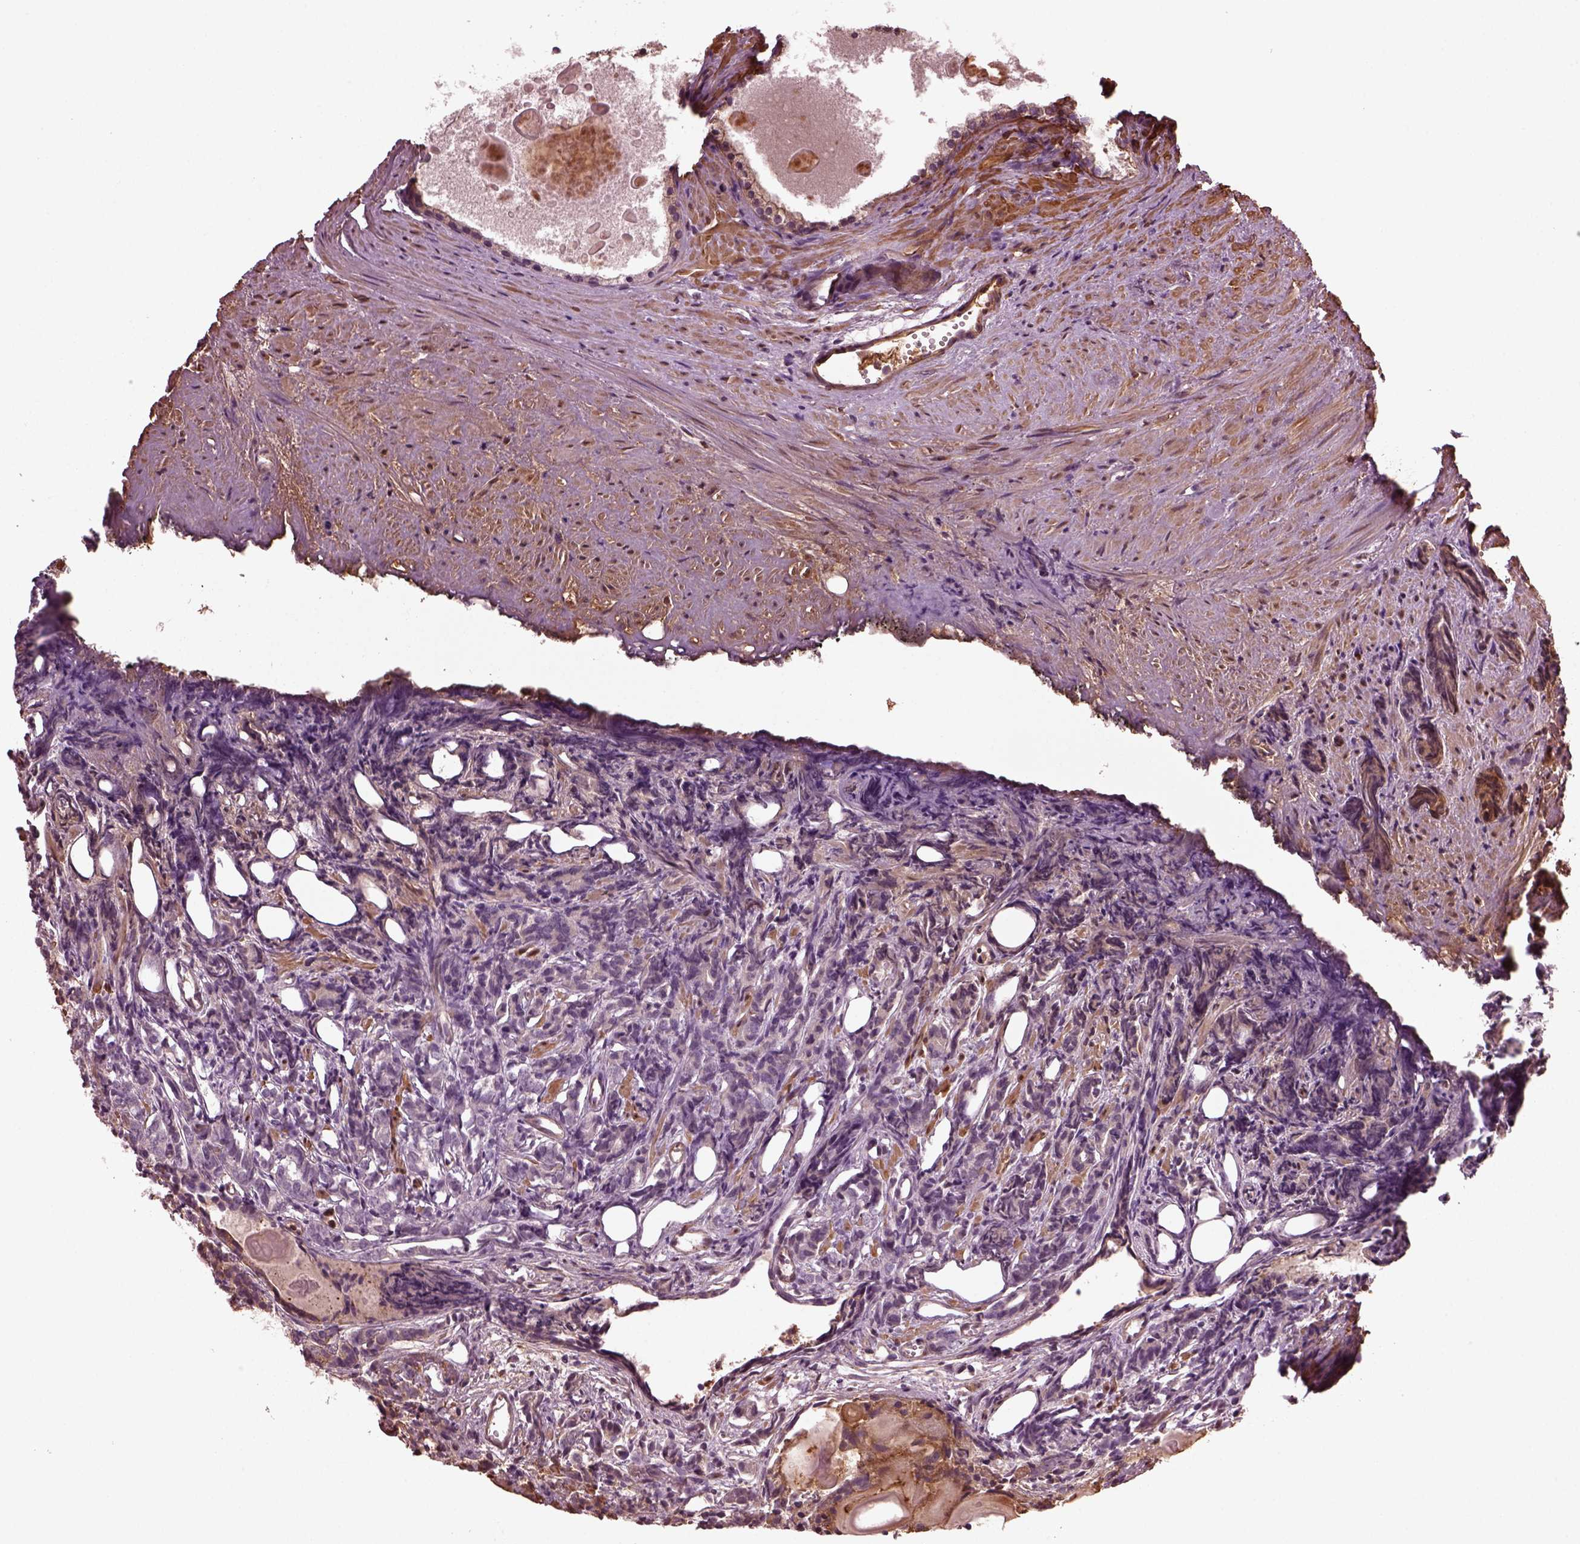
{"staining": {"intensity": "negative", "quantity": "none", "location": "none"}, "tissue": "prostate cancer", "cell_type": "Tumor cells", "image_type": "cancer", "snomed": [{"axis": "morphology", "description": "Adenocarcinoma, High grade"}, {"axis": "topography", "description": "Prostate"}], "caption": "Human prostate high-grade adenocarcinoma stained for a protein using immunohistochemistry (IHC) displays no expression in tumor cells.", "gene": "MYL6", "patient": {"sex": "male", "age": 84}}